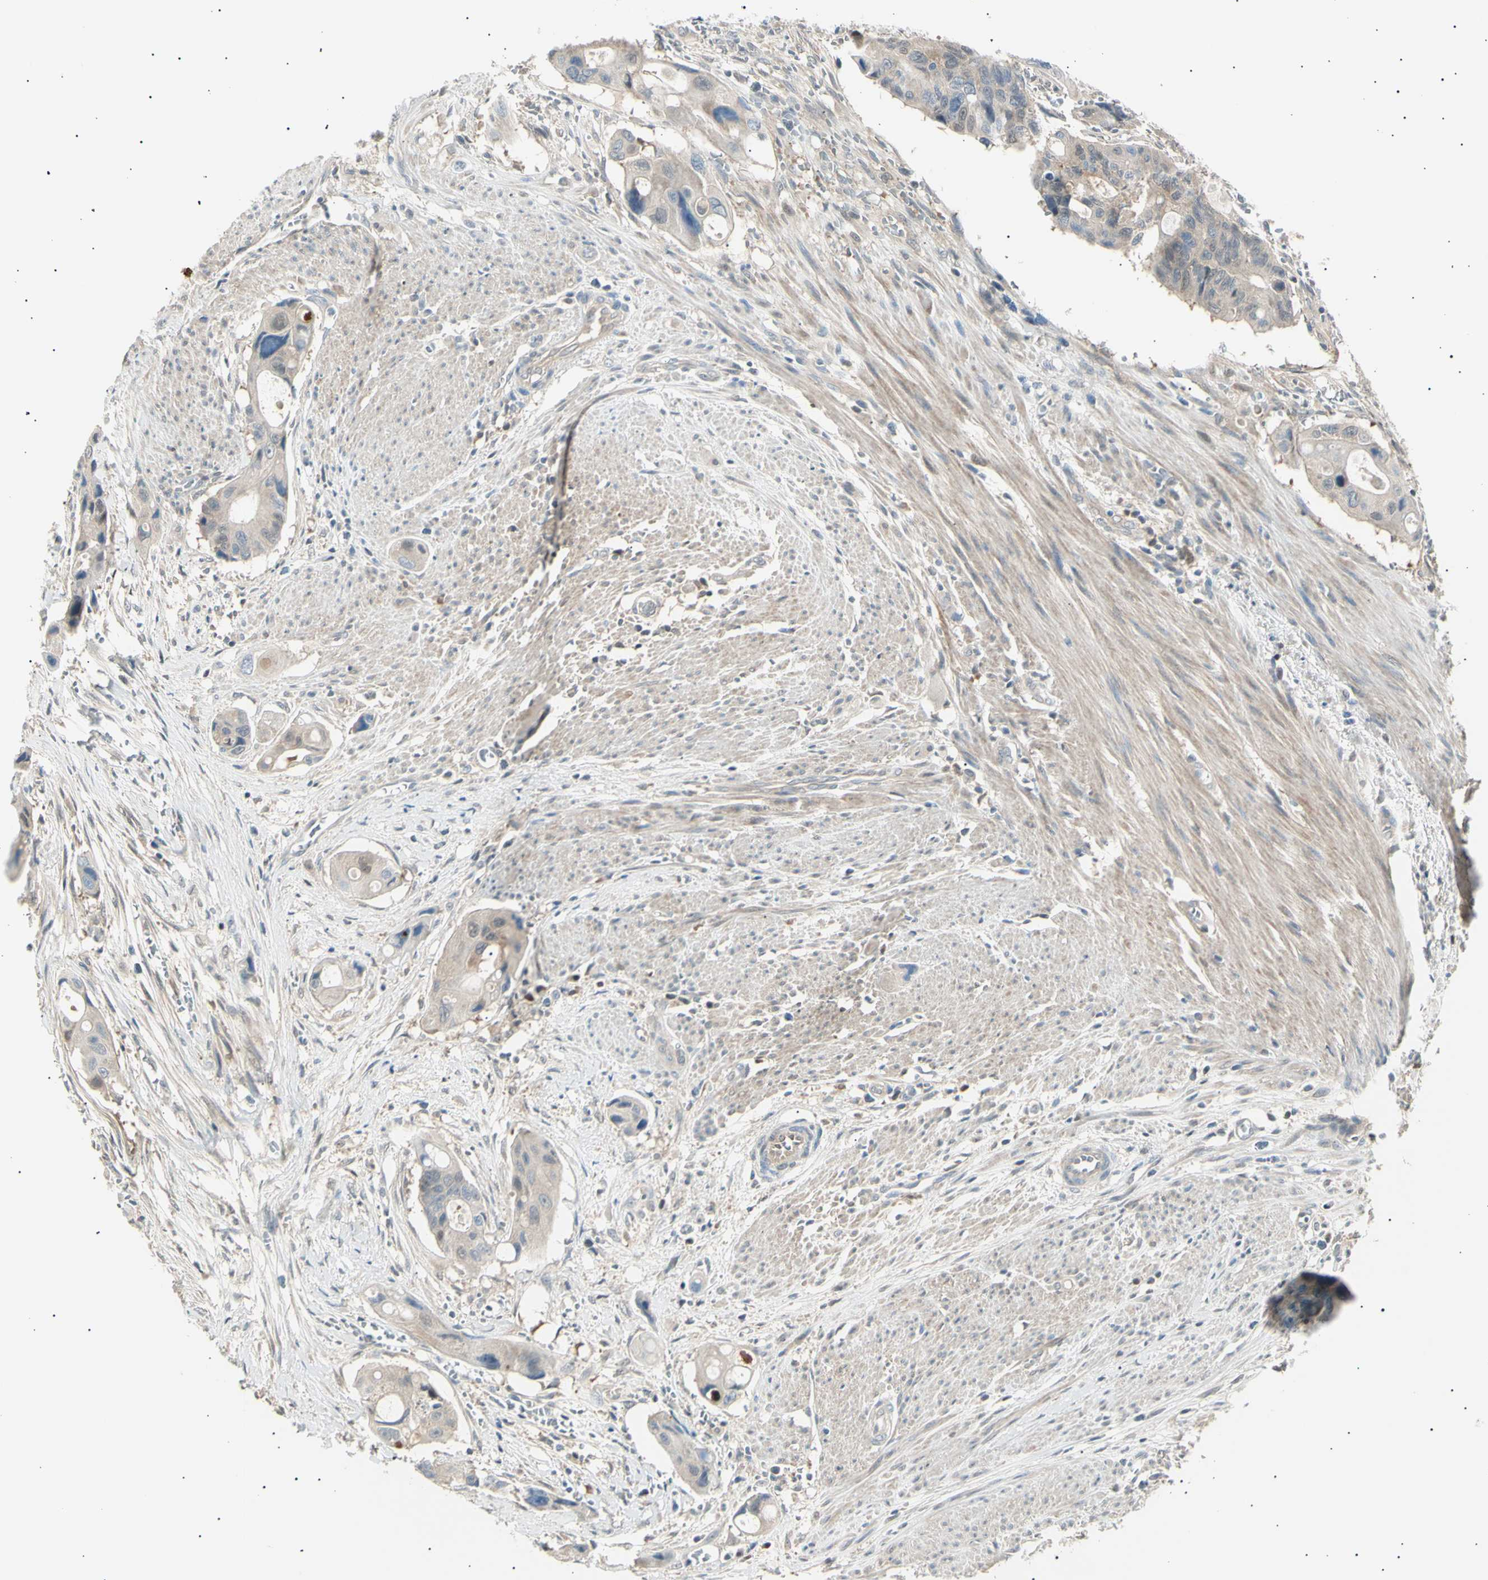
{"staining": {"intensity": "weak", "quantity": ">75%", "location": "cytoplasmic/membranous"}, "tissue": "colorectal cancer", "cell_type": "Tumor cells", "image_type": "cancer", "snomed": [{"axis": "morphology", "description": "Adenocarcinoma, NOS"}, {"axis": "topography", "description": "Colon"}], "caption": "Immunohistochemical staining of adenocarcinoma (colorectal) demonstrates low levels of weak cytoplasmic/membranous protein staining in approximately >75% of tumor cells. (brown staining indicates protein expression, while blue staining denotes nuclei).", "gene": "LHPP", "patient": {"sex": "female", "age": 57}}